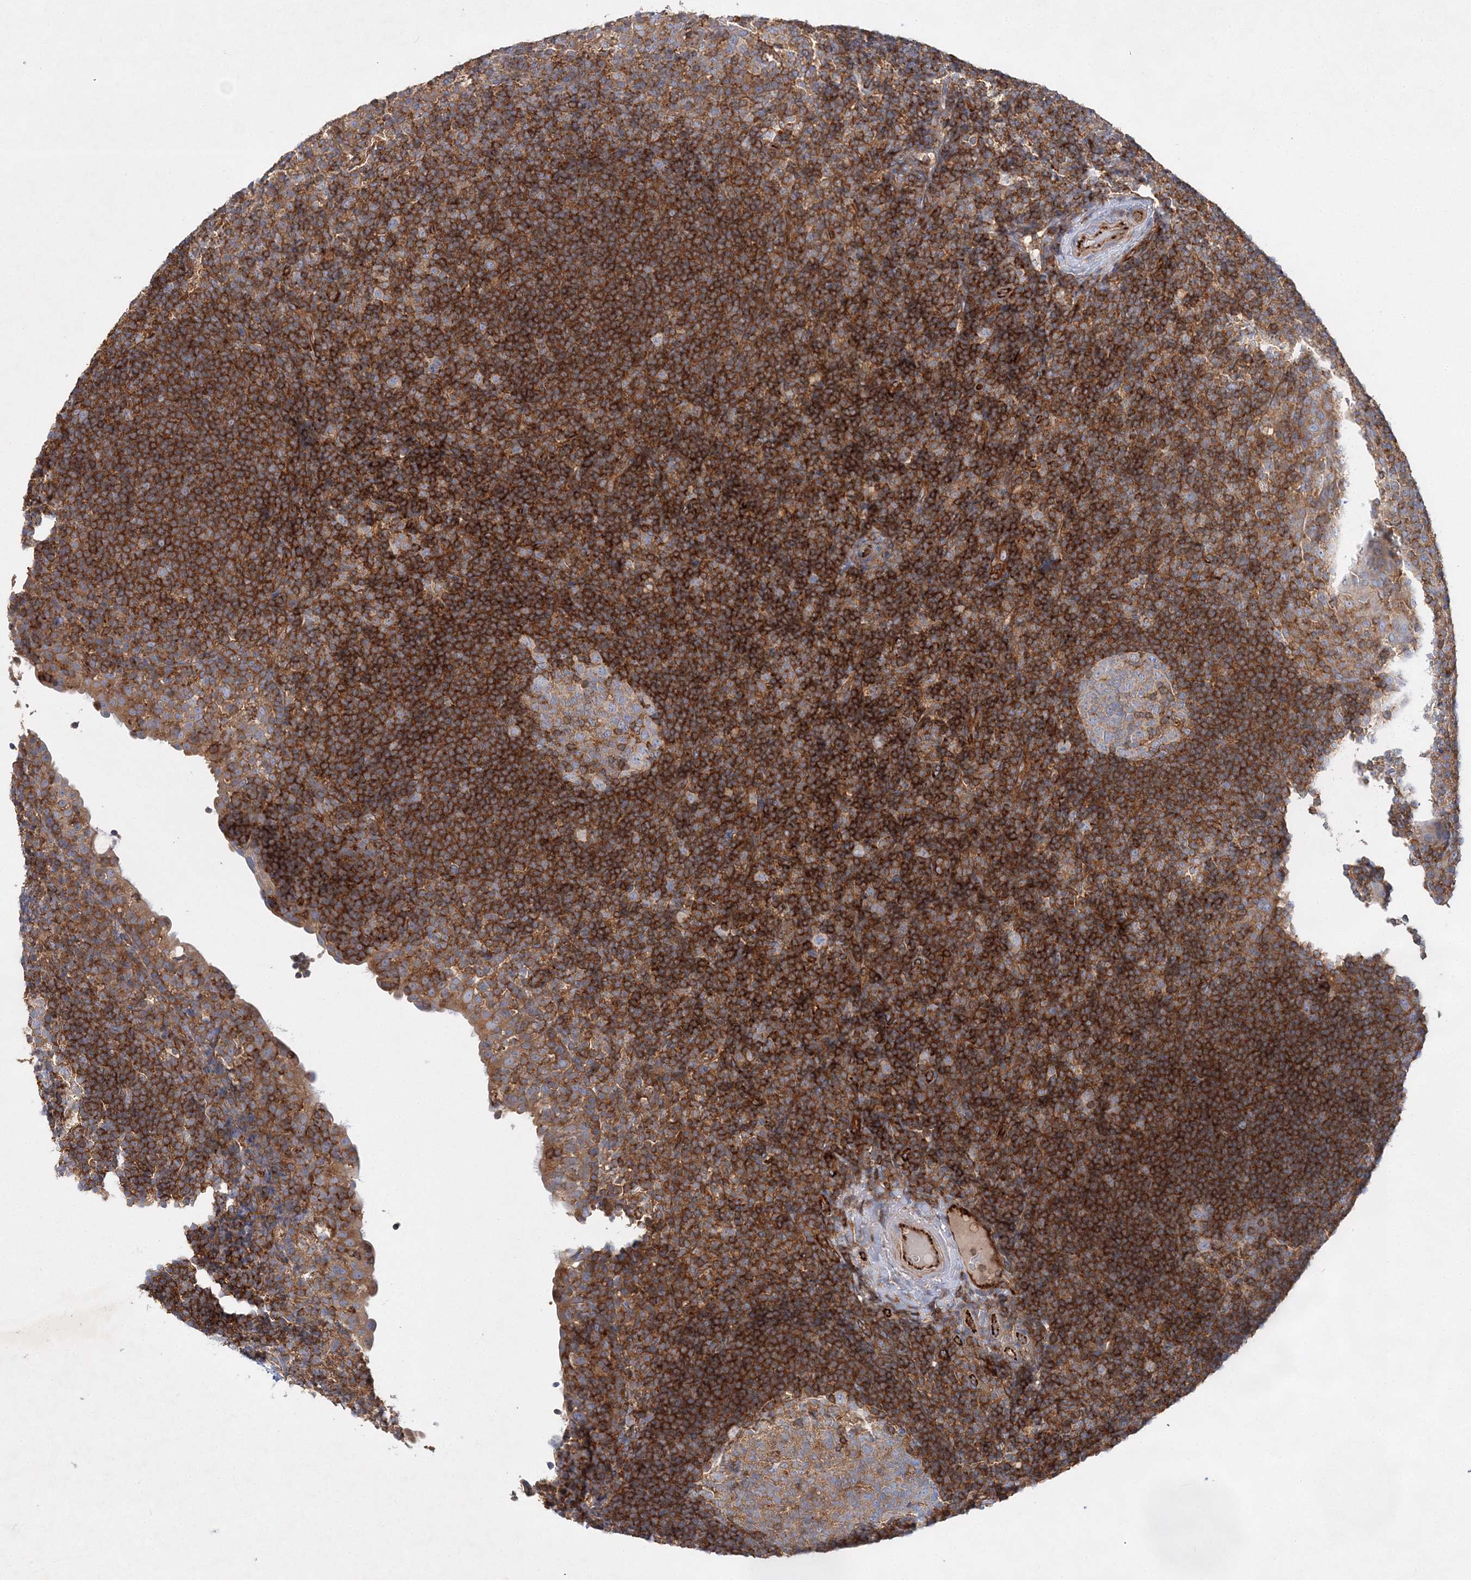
{"staining": {"intensity": "moderate", "quantity": "25%-75%", "location": "cytoplasmic/membranous"}, "tissue": "tonsil", "cell_type": "Germinal center cells", "image_type": "normal", "snomed": [{"axis": "morphology", "description": "Normal tissue, NOS"}, {"axis": "topography", "description": "Tonsil"}], "caption": "IHC image of benign tonsil: tonsil stained using IHC displays medium levels of moderate protein expression localized specifically in the cytoplasmic/membranous of germinal center cells, appearing as a cytoplasmic/membranous brown color.", "gene": "WDR37", "patient": {"sex": "female", "age": 40}}